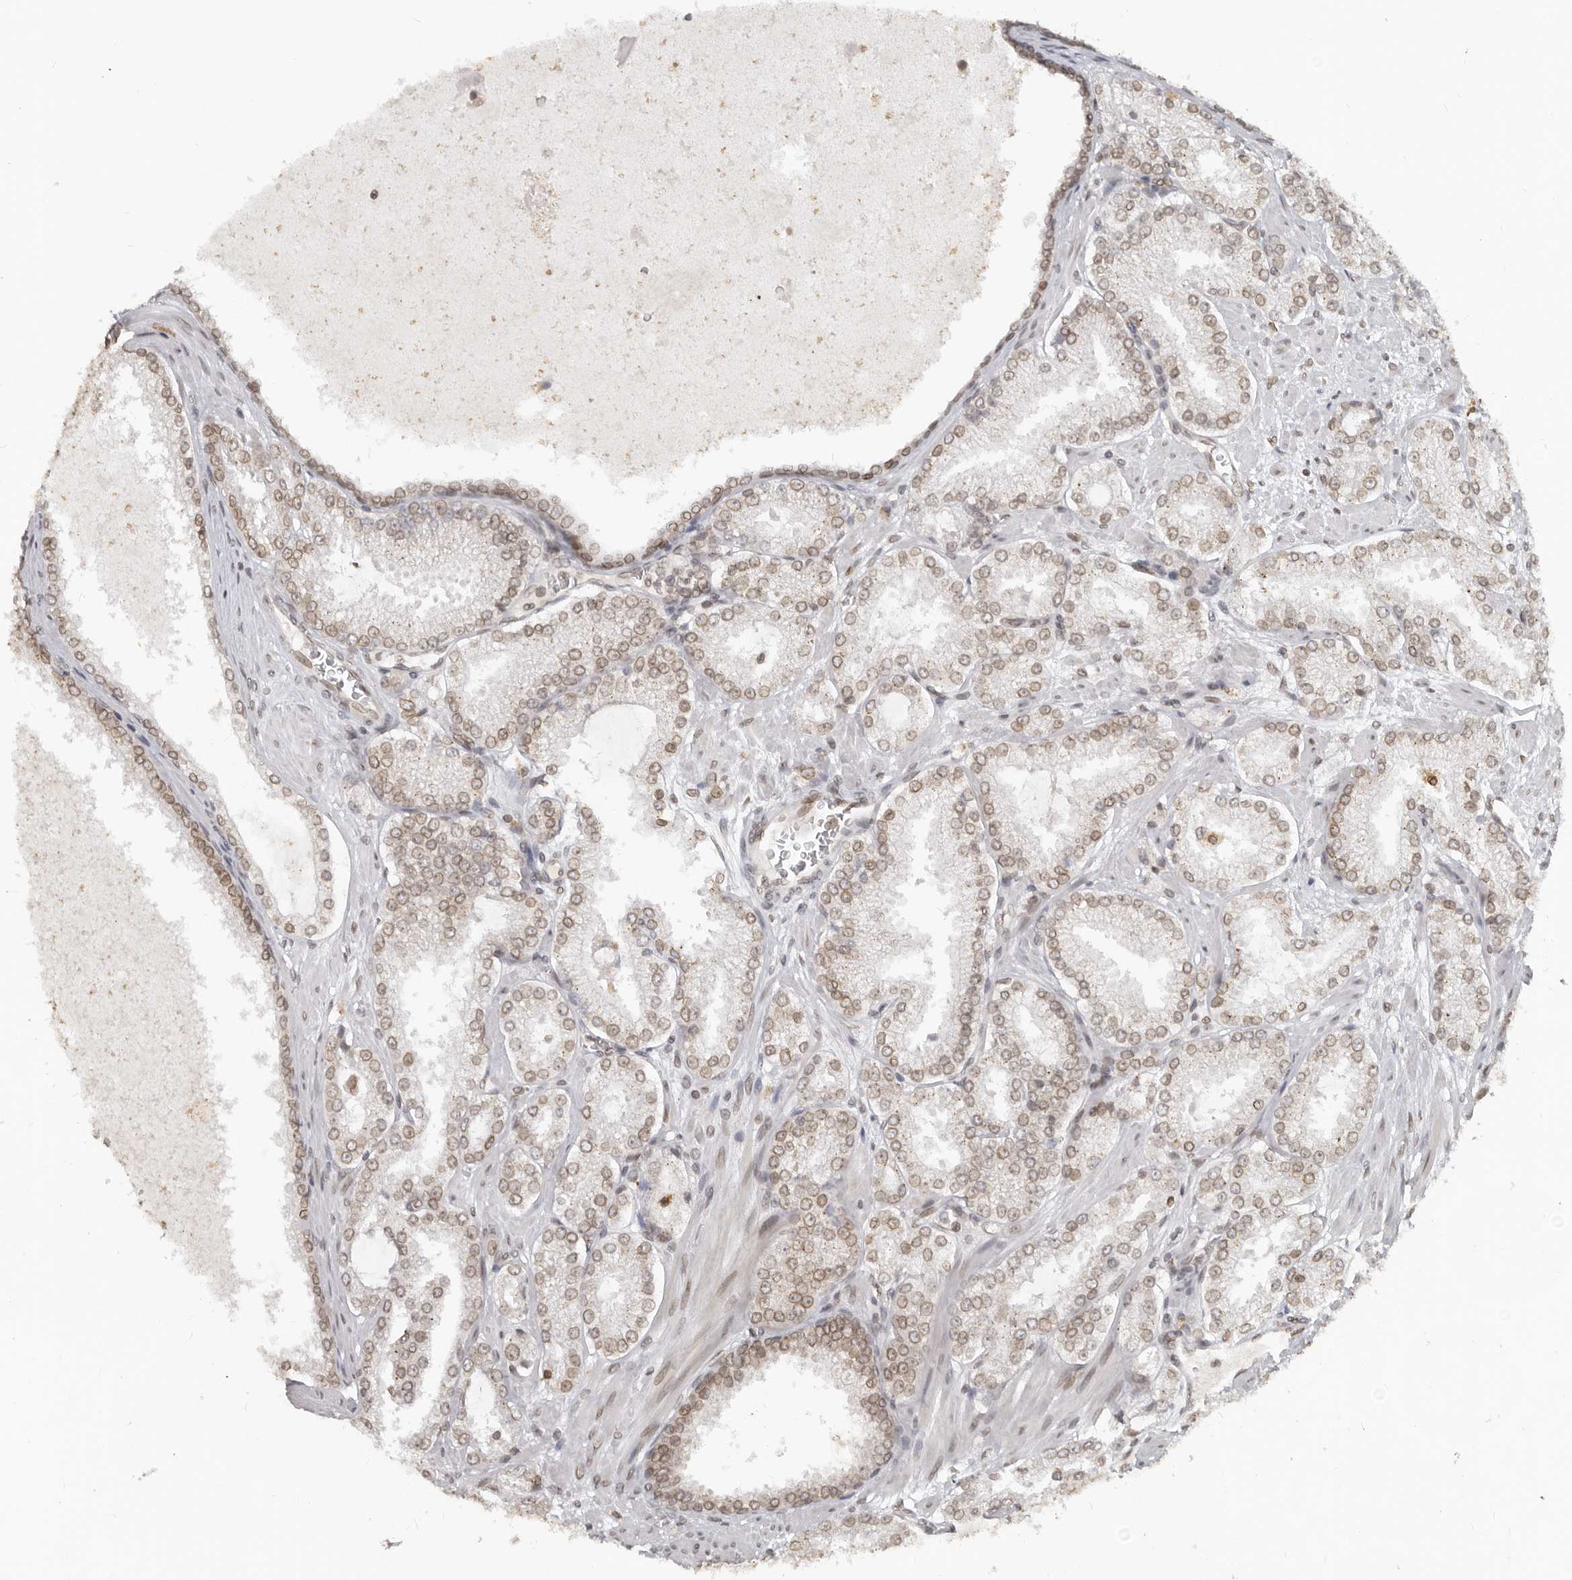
{"staining": {"intensity": "moderate", "quantity": ">75%", "location": "cytoplasmic/membranous,nuclear"}, "tissue": "prostate cancer", "cell_type": "Tumor cells", "image_type": "cancer", "snomed": [{"axis": "morphology", "description": "Adenocarcinoma, High grade"}, {"axis": "topography", "description": "Prostate"}], "caption": "IHC histopathology image of neoplastic tissue: human prostate high-grade adenocarcinoma stained using immunohistochemistry (IHC) demonstrates medium levels of moderate protein expression localized specifically in the cytoplasmic/membranous and nuclear of tumor cells, appearing as a cytoplasmic/membranous and nuclear brown color.", "gene": "NUP153", "patient": {"sex": "male", "age": 73}}